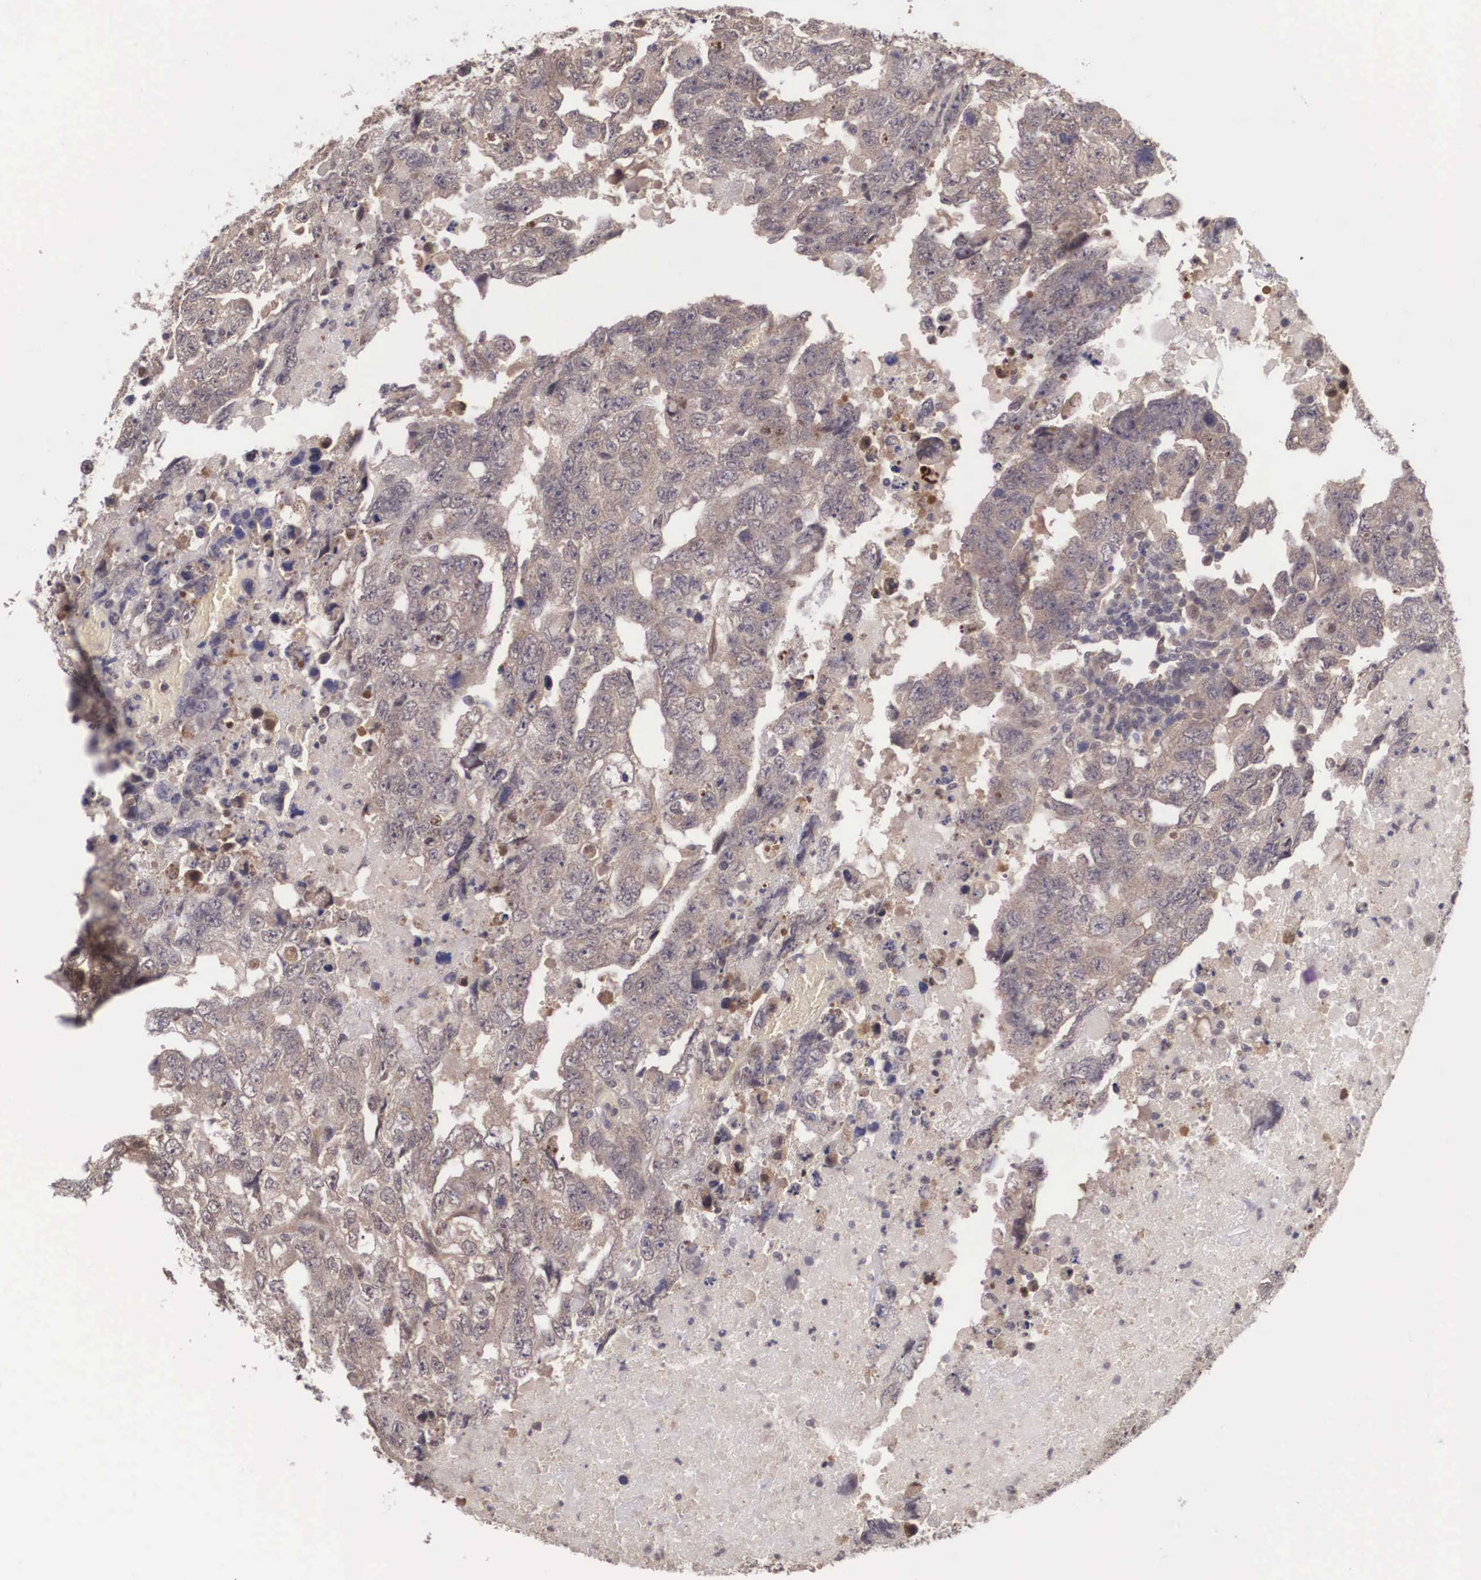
{"staining": {"intensity": "weak", "quantity": ">75%", "location": "cytoplasmic/membranous"}, "tissue": "testis cancer", "cell_type": "Tumor cells", "image_type": "cancer", "snomed": [{"axis": "morphology", "description": "Carcinoma, Embryonal, NOS"}, {"axis": "topography", "description": "Testis"}], "caption": "High-power microscopy captured an immunohistochemistry (IHC) micrograph of testis embryonal carcinoma, revealing weak cytoplasmic/membranous expression in about >75% of tumor cells. The protein is shown in brown color, while the nuclei are stained blue.", "gene": "VASH1", "patient": {"sex": "male", "age": 36}}